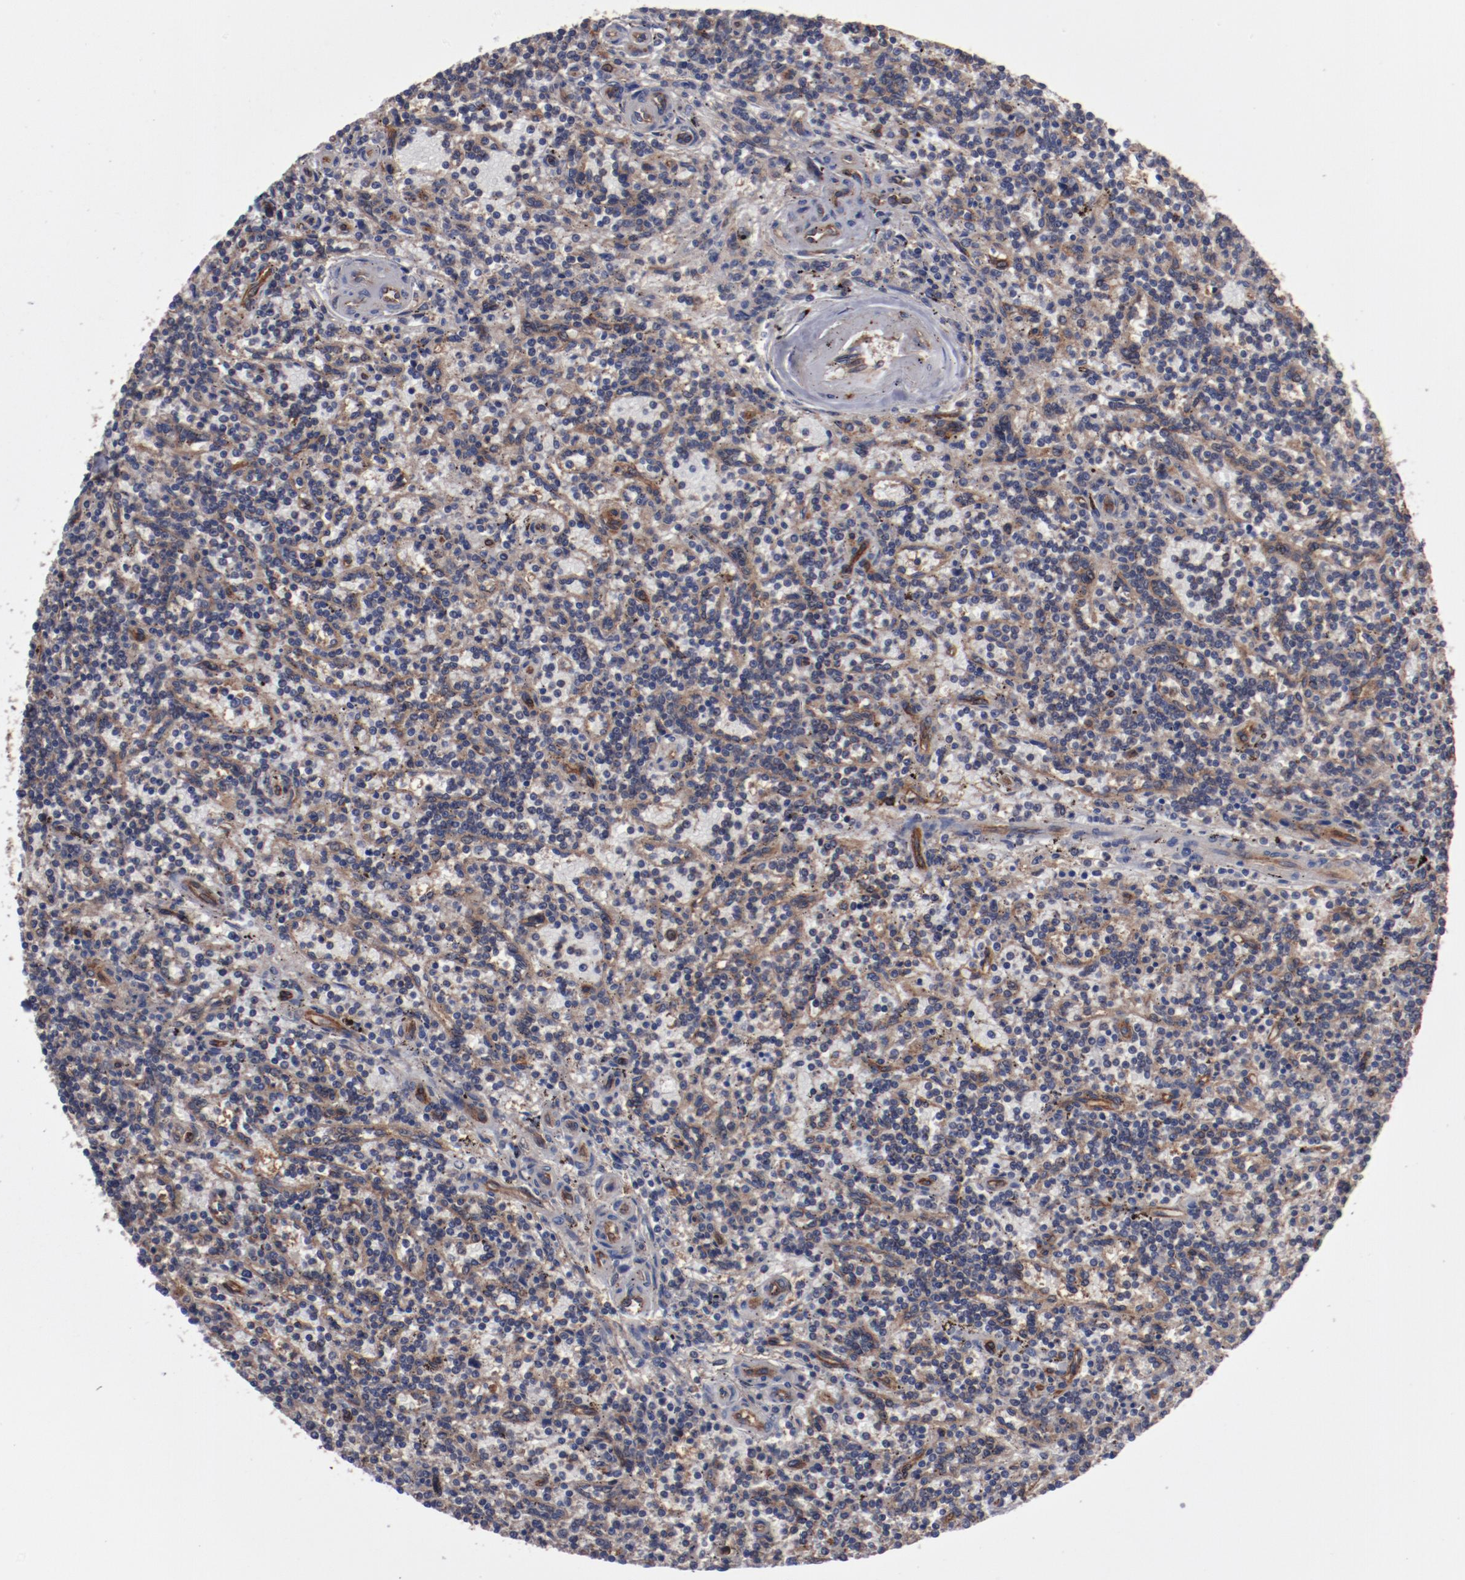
{"staining": {"intensity": "weak", "quantity": "25%-75%", "location": "cytoplasmic/membranous"}, "tissue": "lymphoma", "cell_type": "Tumor cells", "image_type": "cancer", "snomed": [{"axis": "morphology", "description": "Malignant lymphoma, non-Hodgkin's type, Low grade"}, {"axis": "topography", "description": "Spleen"}], "caption": "About 25%-75% of tumor cells in malignant lymphoma, non-Hodgkin's type (low-grade) show weak cytoplasmic/membranous protein expression as visualized by brown immunohistochemical staining.", "gene": "DNAAF2", "patient": {"sex": "male", "age": 73}}